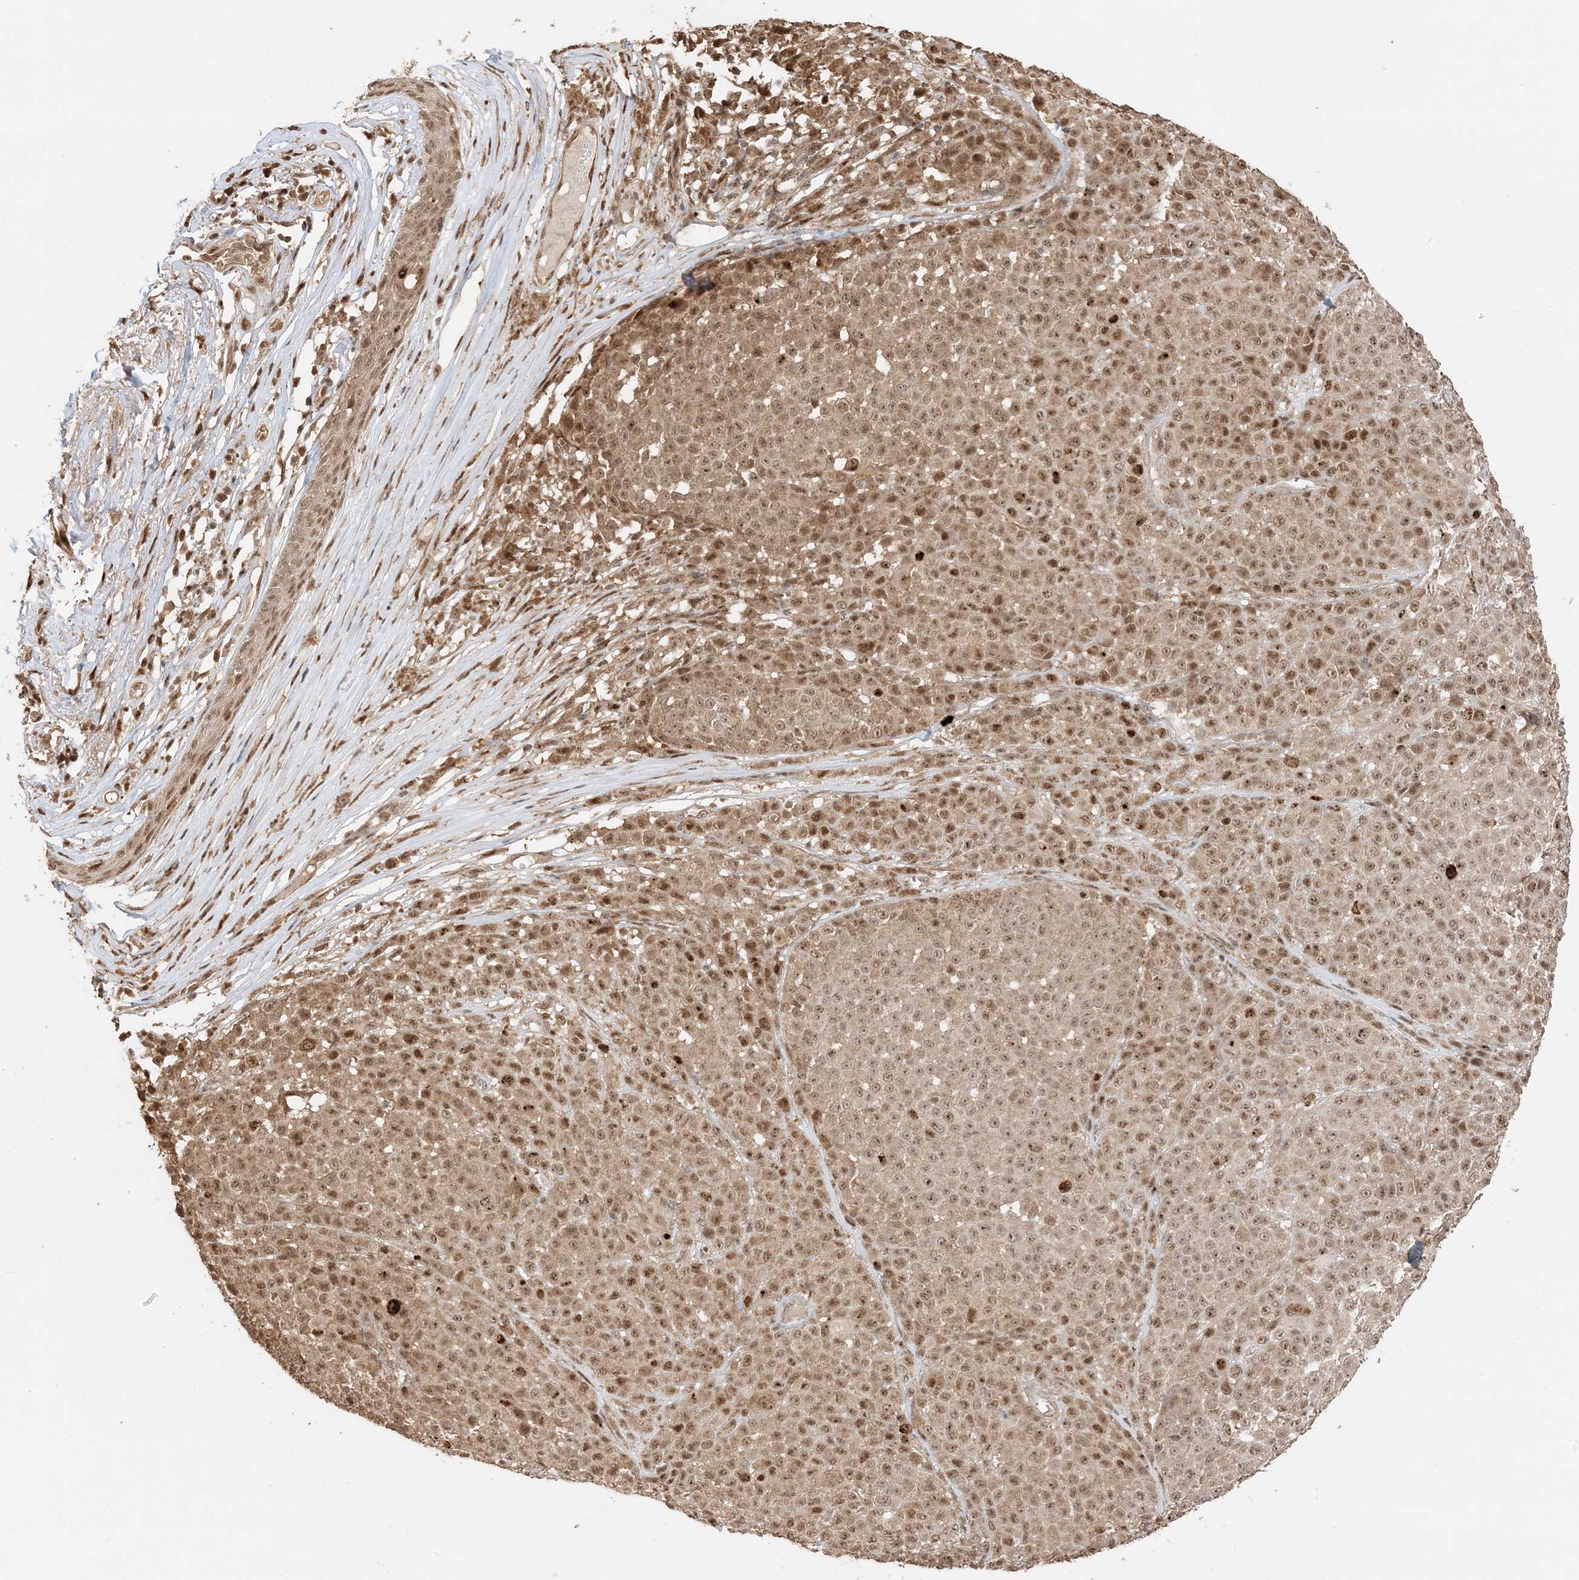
{"staining": {"intensity": "moderate", "quantity": ">75%", "location": "cytoplasmic/membranous,nuclear"}, "tissue": "melanoma", "cell_type": "Tumor cells", "image_type": "cancer", "snomed": [{"axis": "morphology", "description": "Malignant melanoma, NOS"}, {"axis": "topography", "description": "Skin"}], "caption": "A histopathology image of human melanoma stained for a protein shows moderate cytoplasmic/membranous and nuclear brown staining in tumor cells. (IHC, brightfield microscopy, high magnification).", "gene": "ZBTB41", "patient": {"sex": "female", "age": 94}}